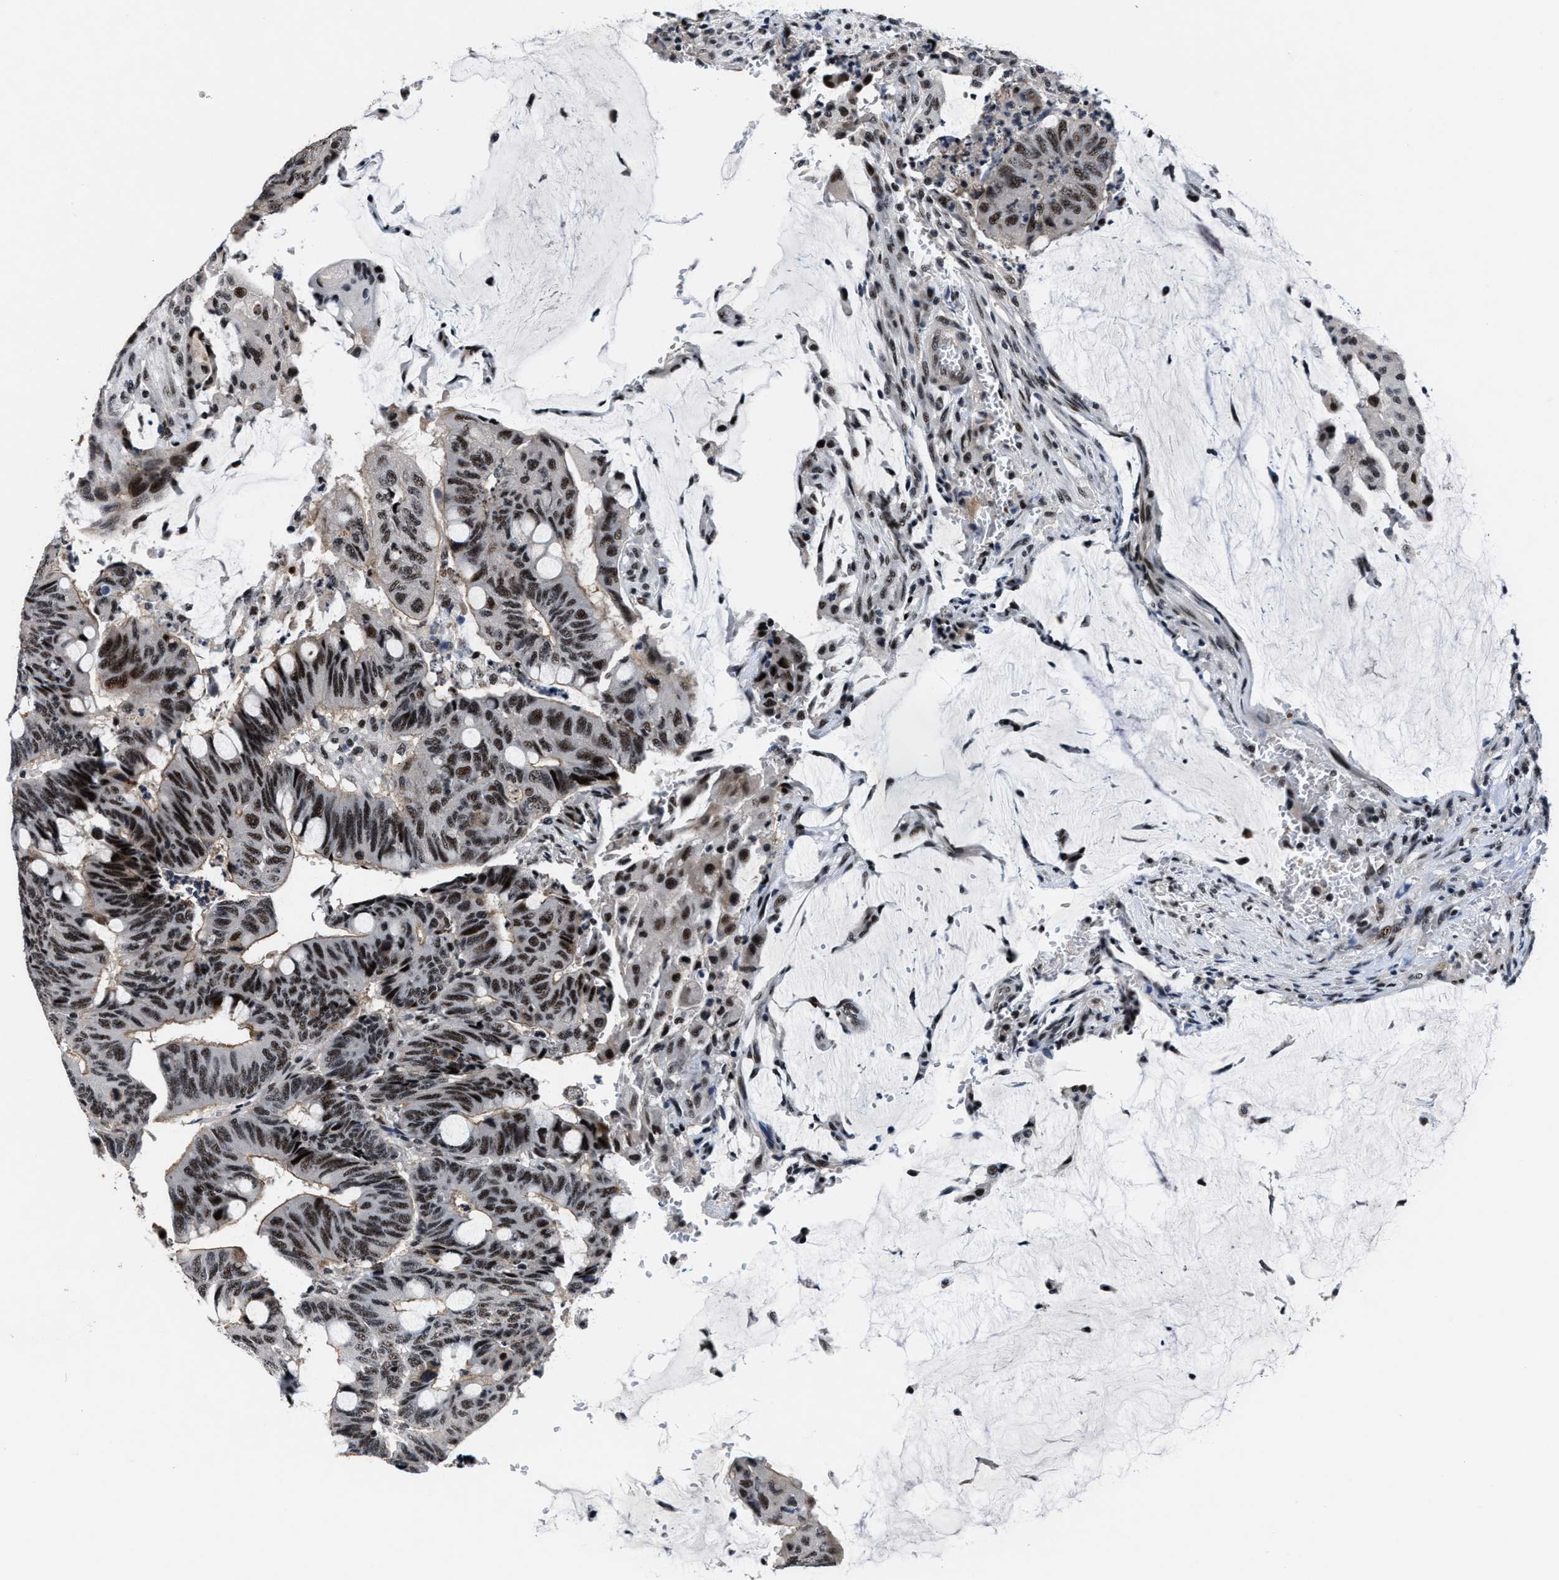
{"staining": {"intensity": "moderate", "quantity": ">75%", "location": "nuclear"}, "tissue": "colorectal cancer", "cell_type": "Tumor cells", "image_type": "cancer", "snomed": [{"axis": "morphology", "description": "Normal tissue, NOS"}, {"axis": "morphology", "description": "Adenocarcinoma, NOS"}, {"axis": "topography", "description": "Rectum"}, {"axis": "topography", "description": "Peripheral nerve tissue"}], "caption": "This image demonstrates adenocarcinoma (colorectal) stained with immunohistochemistry to label a protein in brown. The nuclear of tumor cells show moderate positivity for the protein. Nuclei are counter-stained blue.", "gene": "ZNF233", "patient": {"sex": "male", "age": 92}}